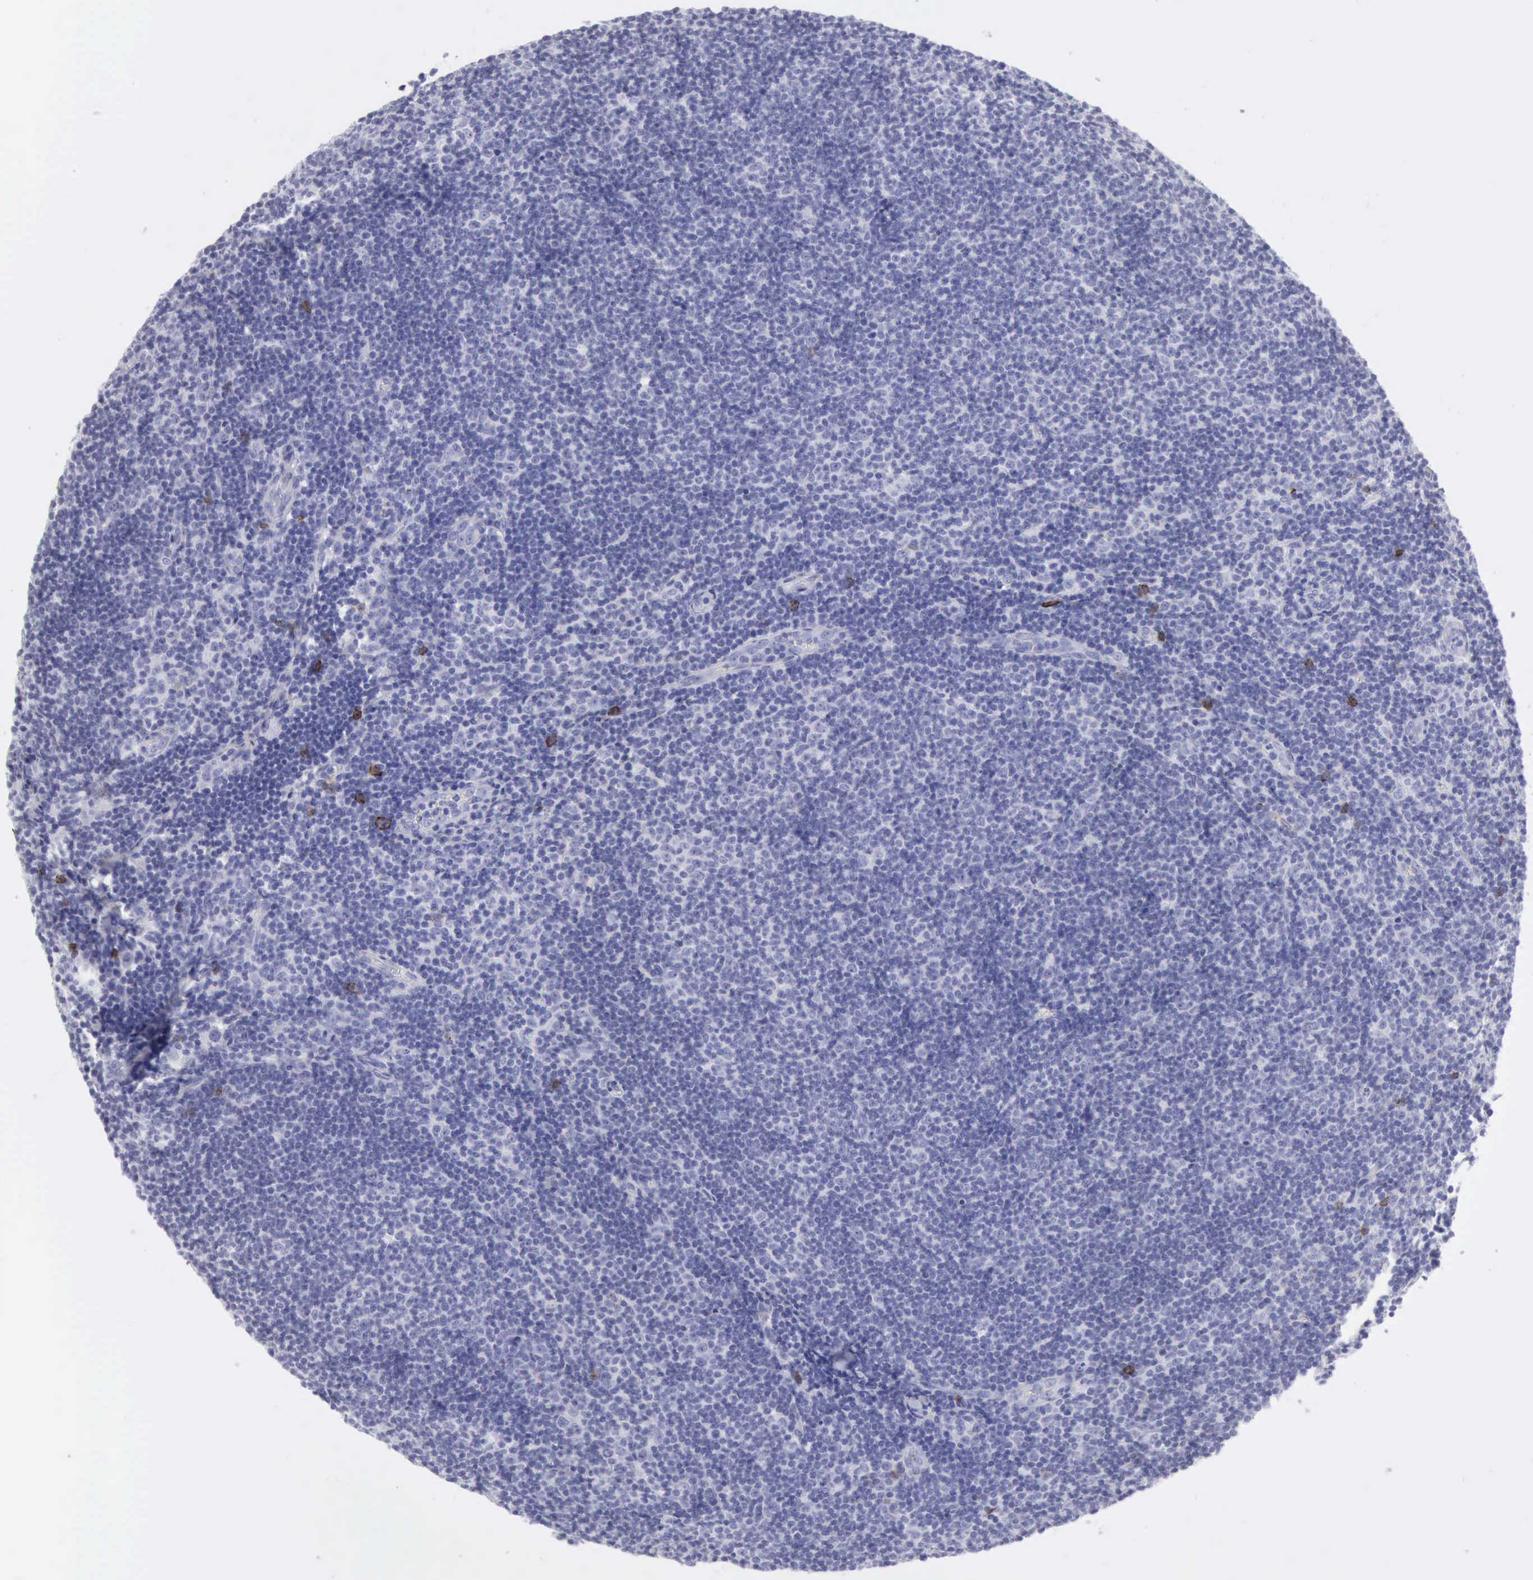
{"staining": {"intensity": "negative", "quantity": "none", "location": "none"}, "tissue": "lymphoma", "cell_type": "Tumor cells", "image_type": "cancer", "snomed": [{"axis": "morphology", "description": "Malignant lymphoma, non-Hodgkin's type, Low grade"}, {"axis": "topography", "description": "Lymph node"}], "caption": "Lymphoma was stained to show a protein in brown. There is no significant positivity in tumor cells.", "gene": "NCAM1", "patient": {"sex": "male", "age": 49}}